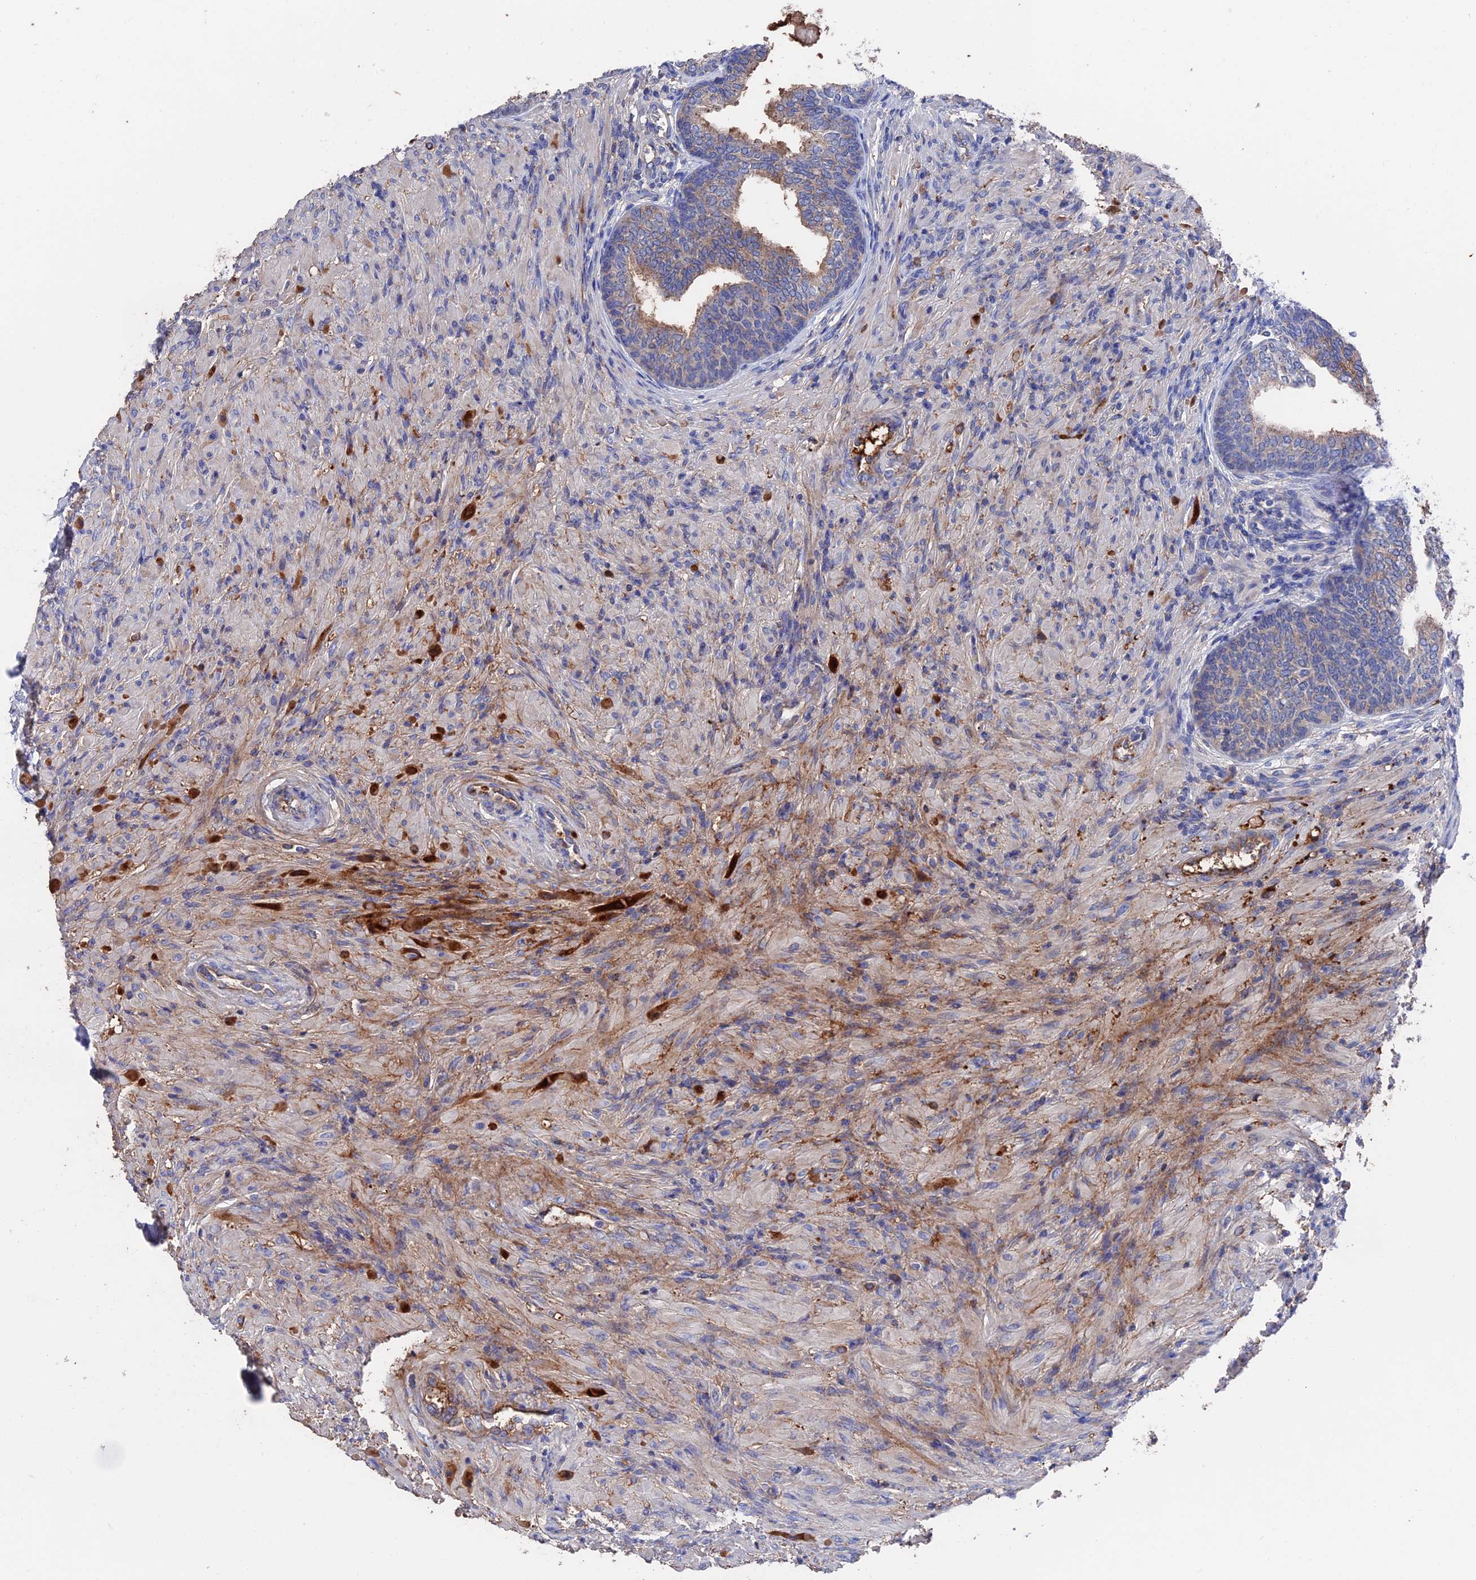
{"staining": {"intensity": "moderate", "quantity": "<25%", "location": "cytoplasmic/membranous"}, "tissue": "prostate", "cell_type": "Glandular cells", "image_type": "normal", "snomed": [{"axis": "morphology", "description": "Normal tissue, NOS"}, {"axis": "topography", "description": "Prostate"}], "caption": "Immunohistochemical staining of unremarkable human prostate exhibits low levels of moderate cytoplasmic/membranous staining in approximately <25% of glandular cells. The staining is performed using DAB (3,3'-diaminobenzidine) brown chromogen to label protein expression. The nuclei are counter-stained blue using hematoxylin.", "gene": "HPF1", "patient": {"sex": "male", "age": 76}}